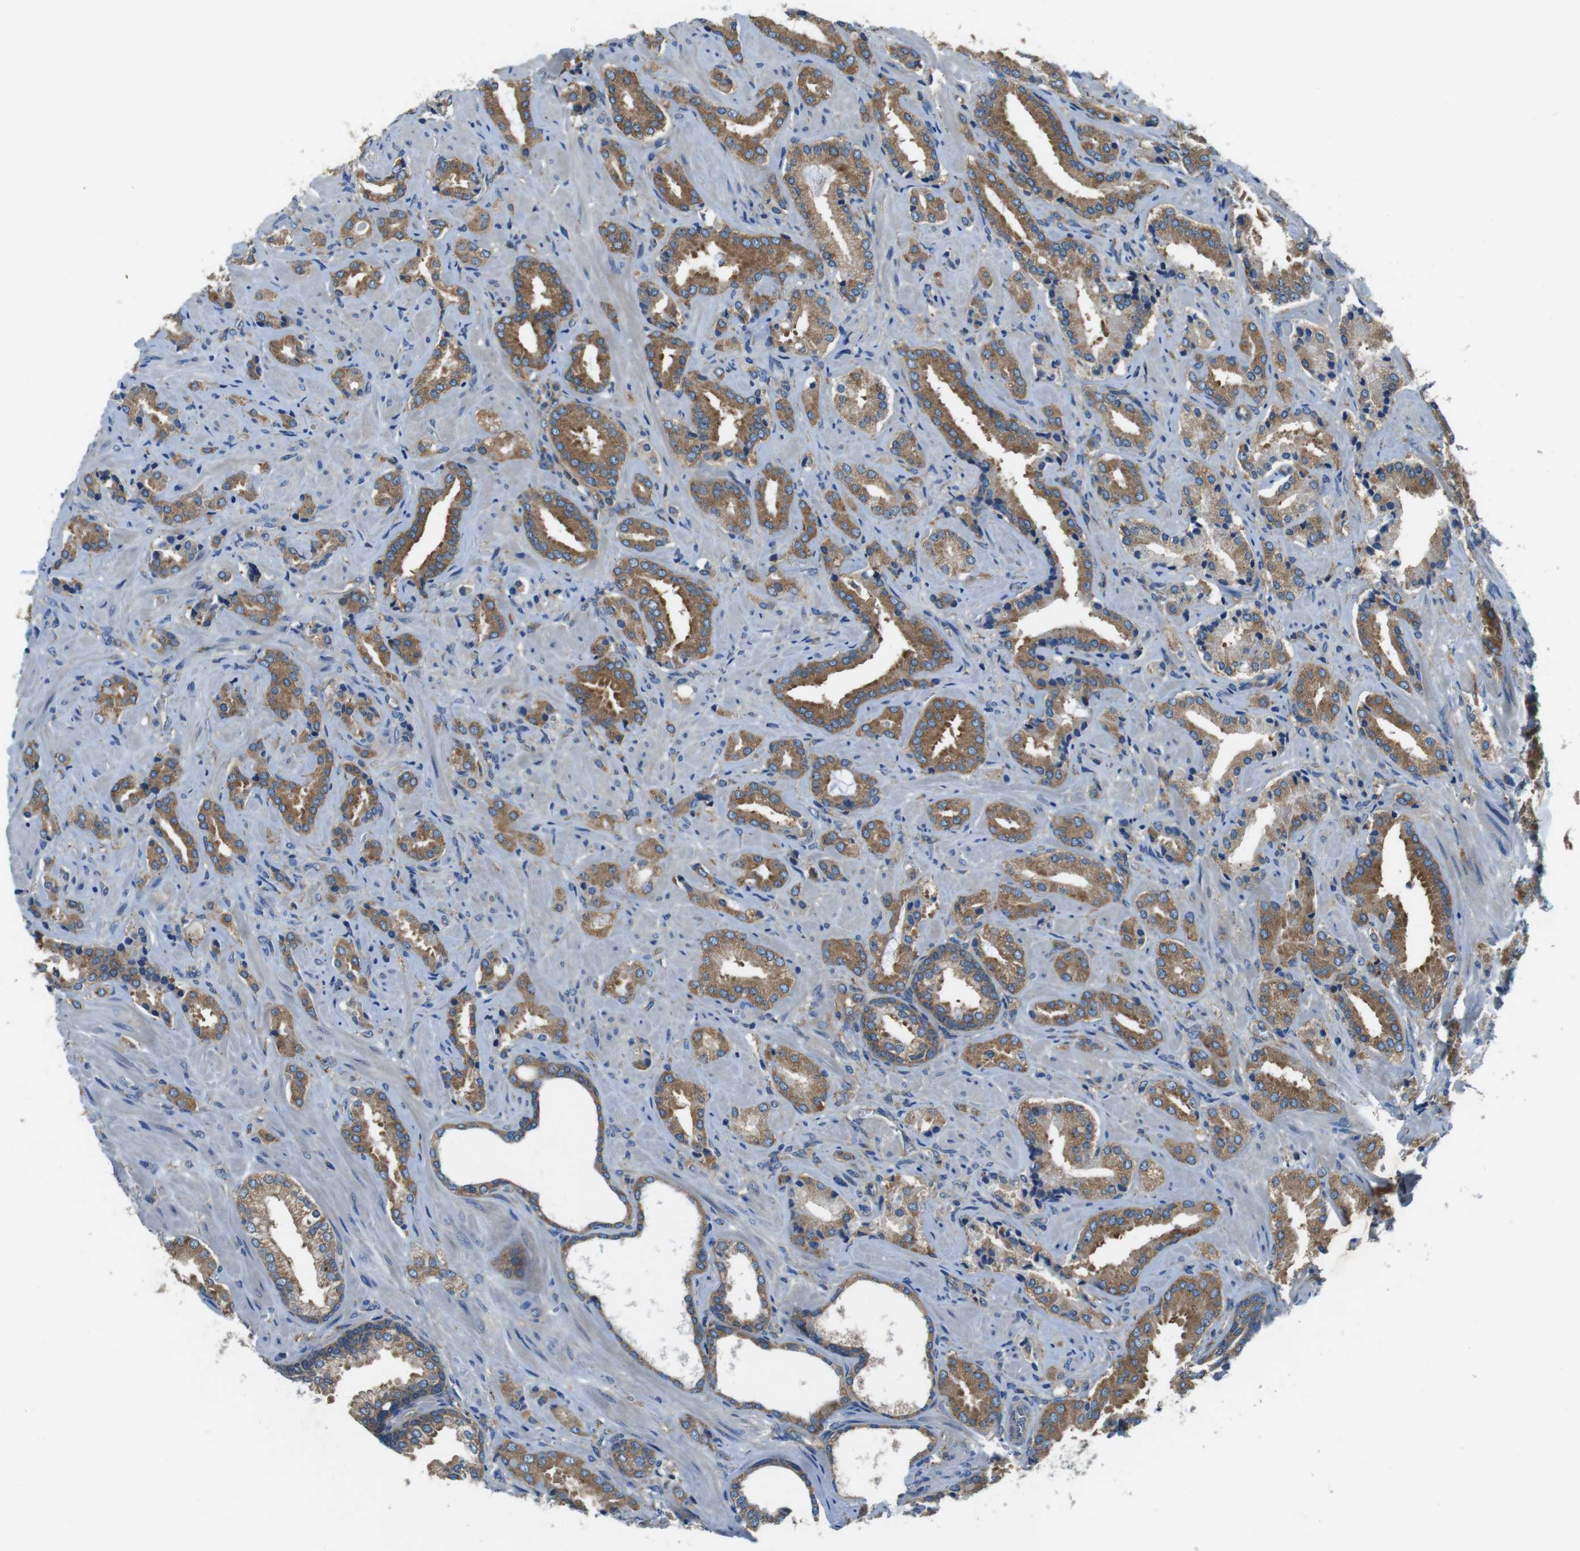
{"staining": {"intensity": "moderate", "quantity": ">75%", "location": "cytoplasmic/membranous"}, "tissue": "prostate cancer", "cell_type": "Tumor cells", "image_type": "cancer", "snomed": [{"axis": "morphology", "description": "Adenocarcinoma, High grade"}, {"axis": "topography", "description": "Prostate"}], "caption": "Immunohistochemistry staining of prostate high-grade adenocarcinoma, which displays medium levels of moderate cytoplasmic/membranous expression in about >75% of tumor cells indicating moderate cytoplasmic/membranous protein expression. The staining was performed using DAB (brown) for protein detection and nuclei were counterstained in hematoxylin (blue).", "gene": "DENND4C", "patient": {"sex": "male", "age": 64}}